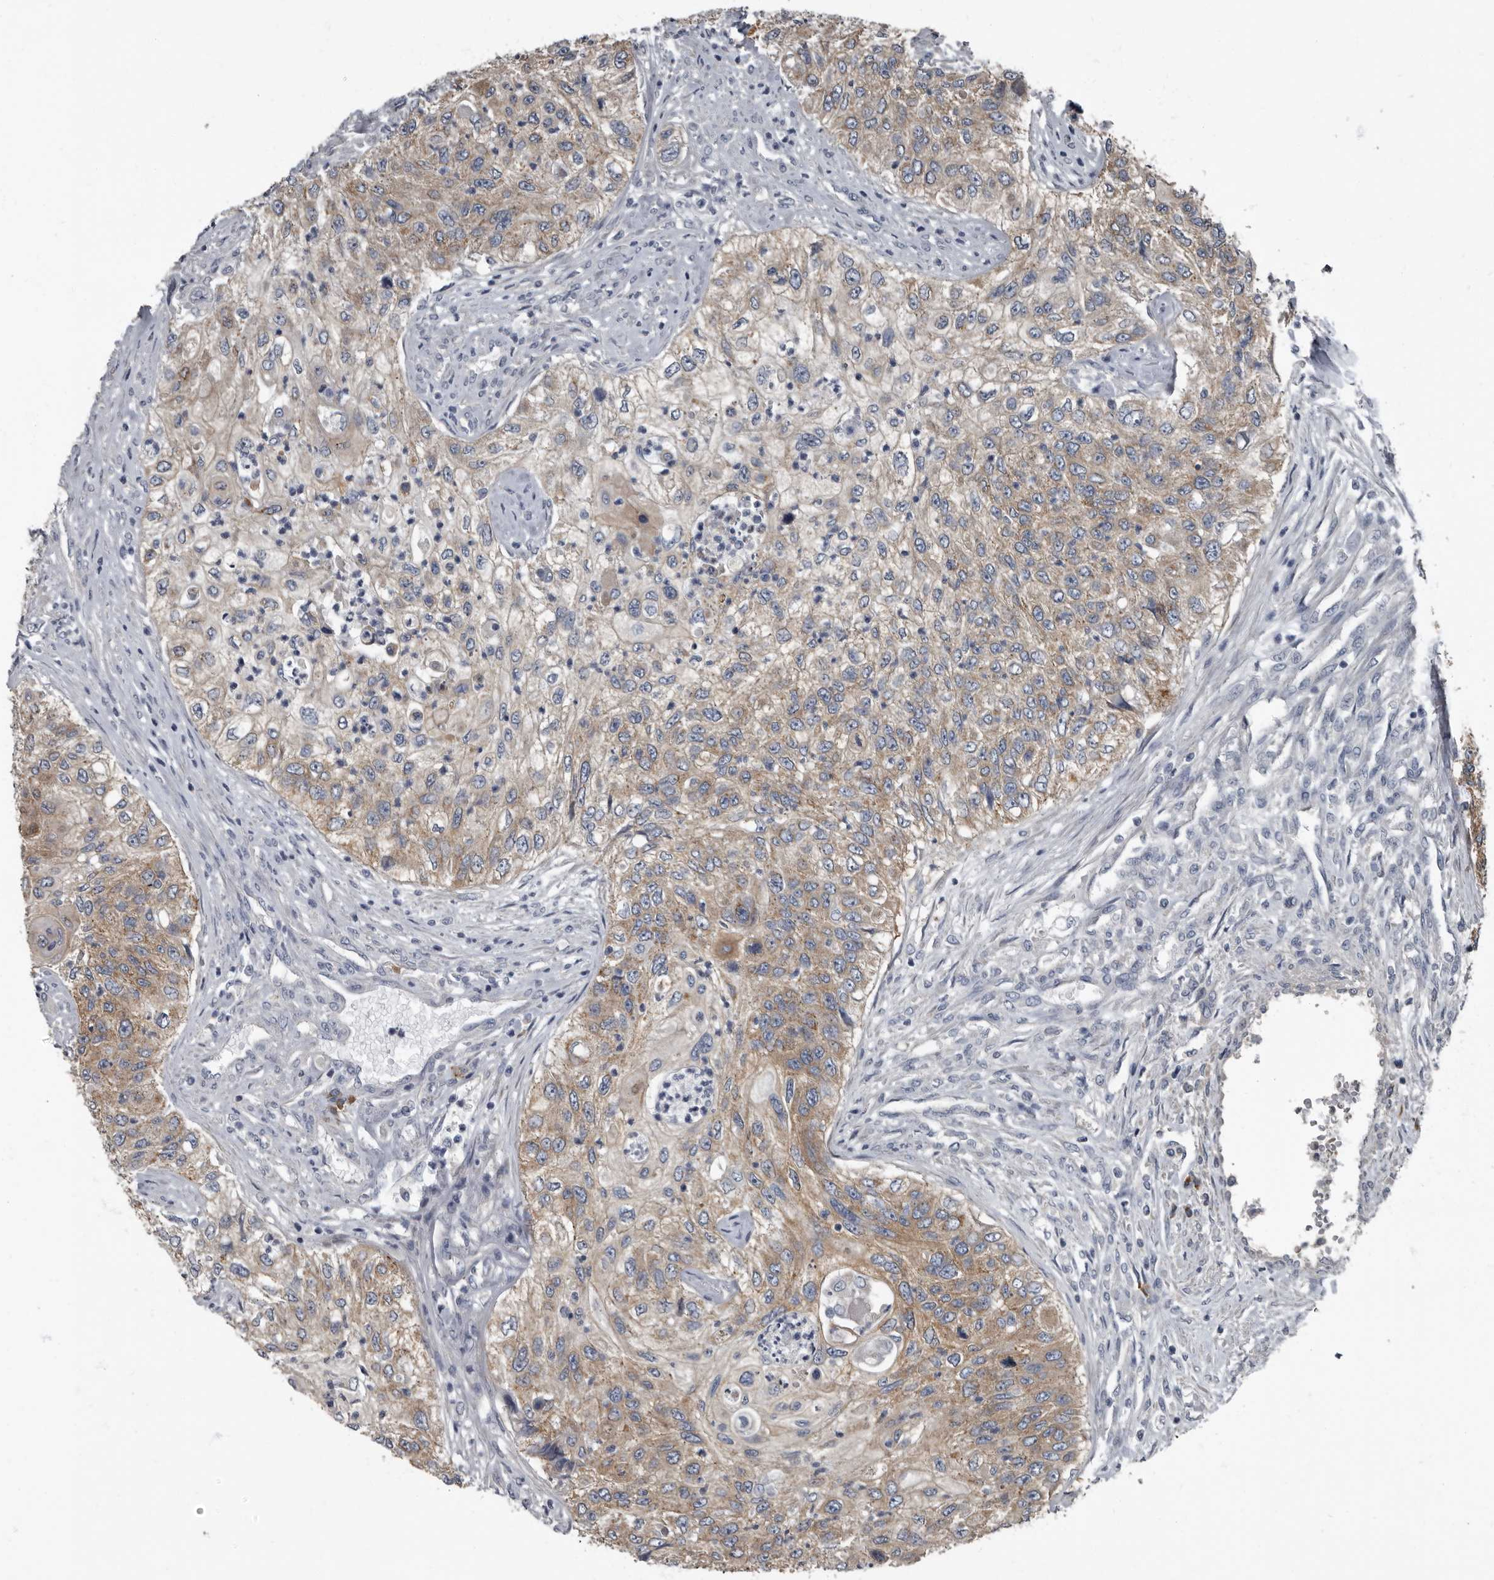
{"staining": {"intensity": "moderate", "quantity": "25%-75%", "location": "cytoplasmic/membranous"}, "tissue": "urothelial cancer", "cell_type": "Tumor cells", "image_type": "cancer", "snomed": [{"axis": "morphology", "description": "Urothelial carcinoma, High grade"}, {"axis": "topography", "description": "Urinary bladder"}], "caption": "Immunohistochemistry (IHC) (DAB) staining of human urothelial cancer exhibits moderate cytoplasmic/membranous protein expression in about 25%-75% of tumor cells. The staining is performed using DAB brown chromogen to label protein expression. The nuclei are counter-stained blue using hematoxylin.", "gene": "TPD52L1", "patient": {"sex": "female", "age": 60}}